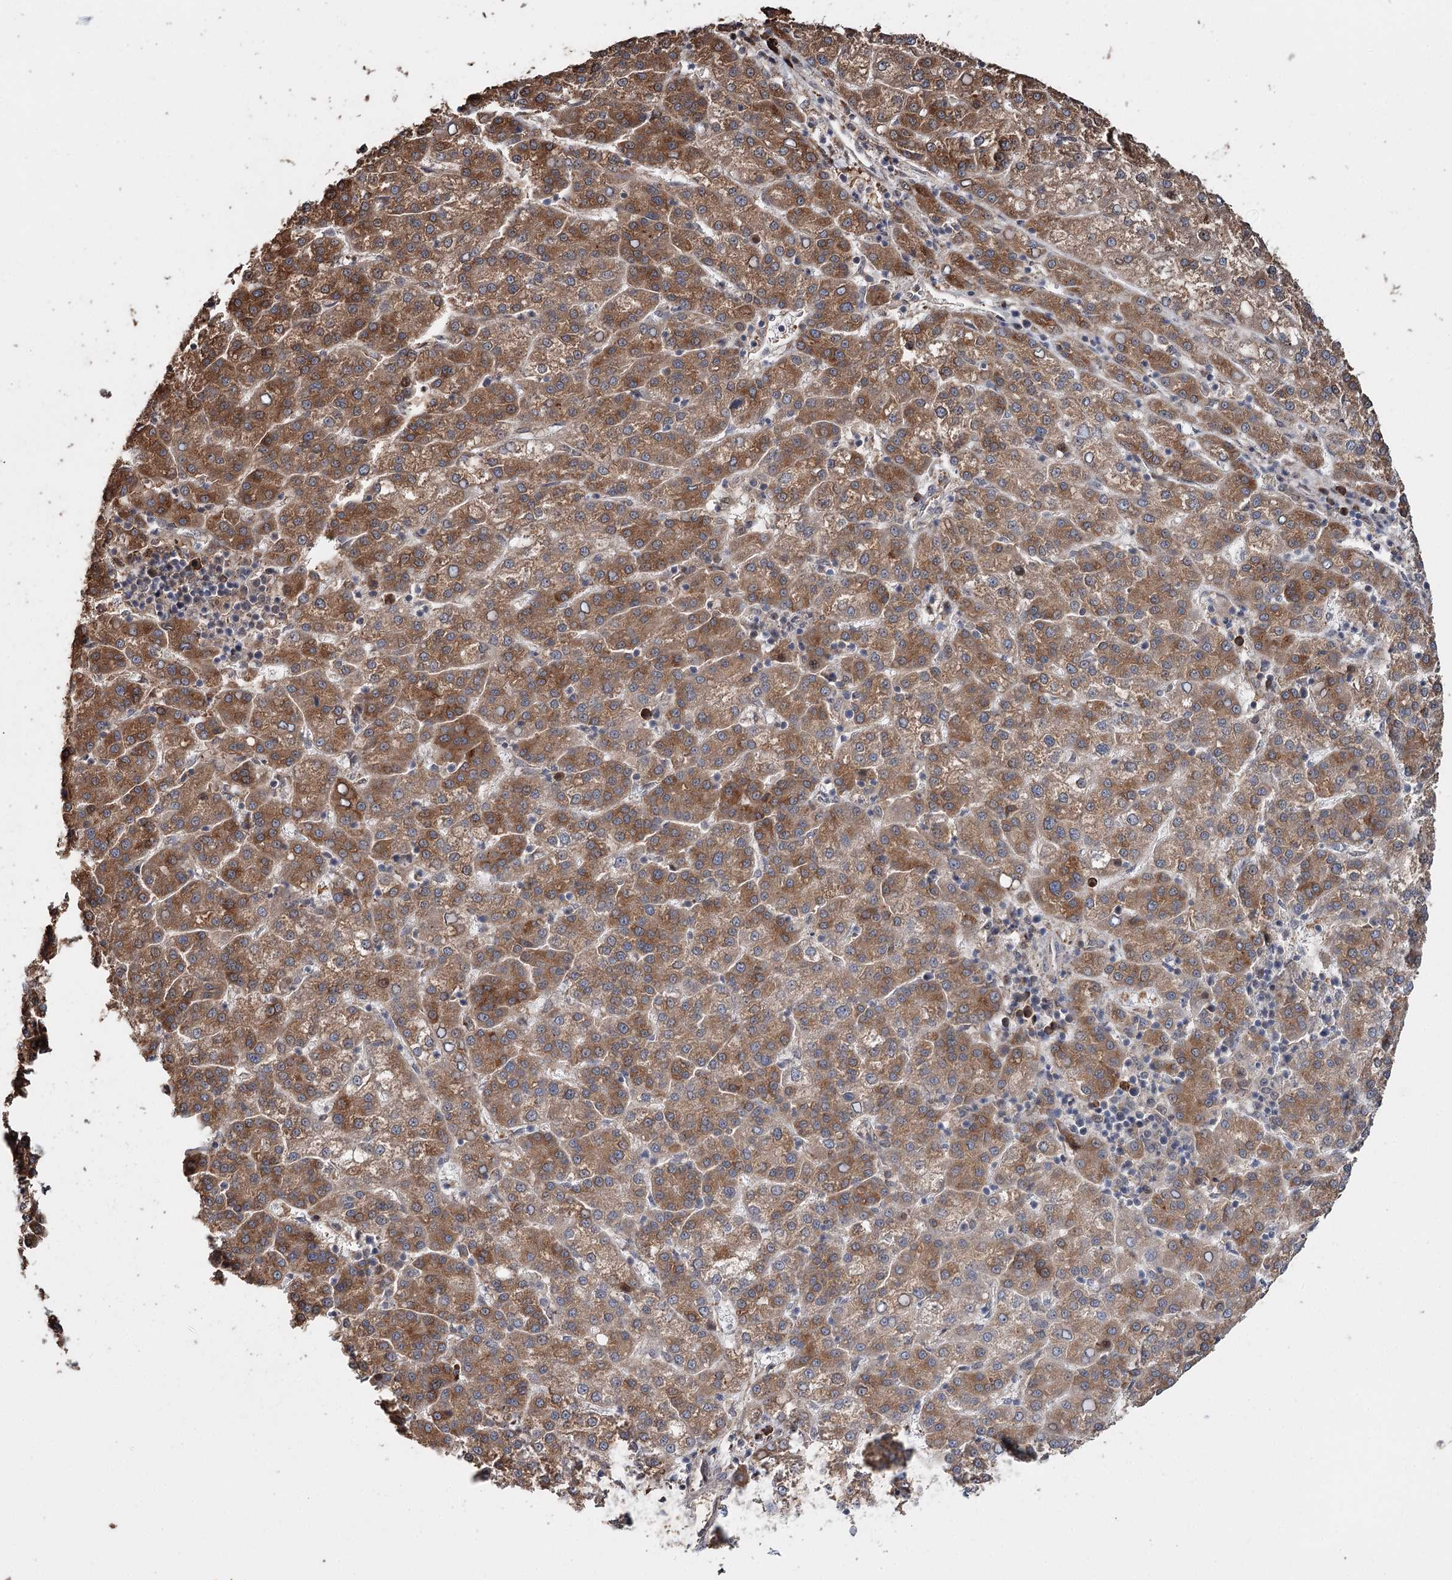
{"staining": {"intensity": "strong", "quantity": ">75%", "location": "cytoplasmic/membranous"}, "tissue": "liver cancer", "cell_type": "Tumor cells", "image_type": "cancer", "snomed": [{"axis": "morphology", "description": "Carcinoma, Hepatocellular, NOS"}, {"axis": "topography", "description": "Liver"}], "caption": "The immunohistochemical stain highlights strong cytoplasmic/membranous expression in tumor cells of liver cancer tissue.", "gene": "SYVN1", "patient": {"sex": "female", "age": 58}}